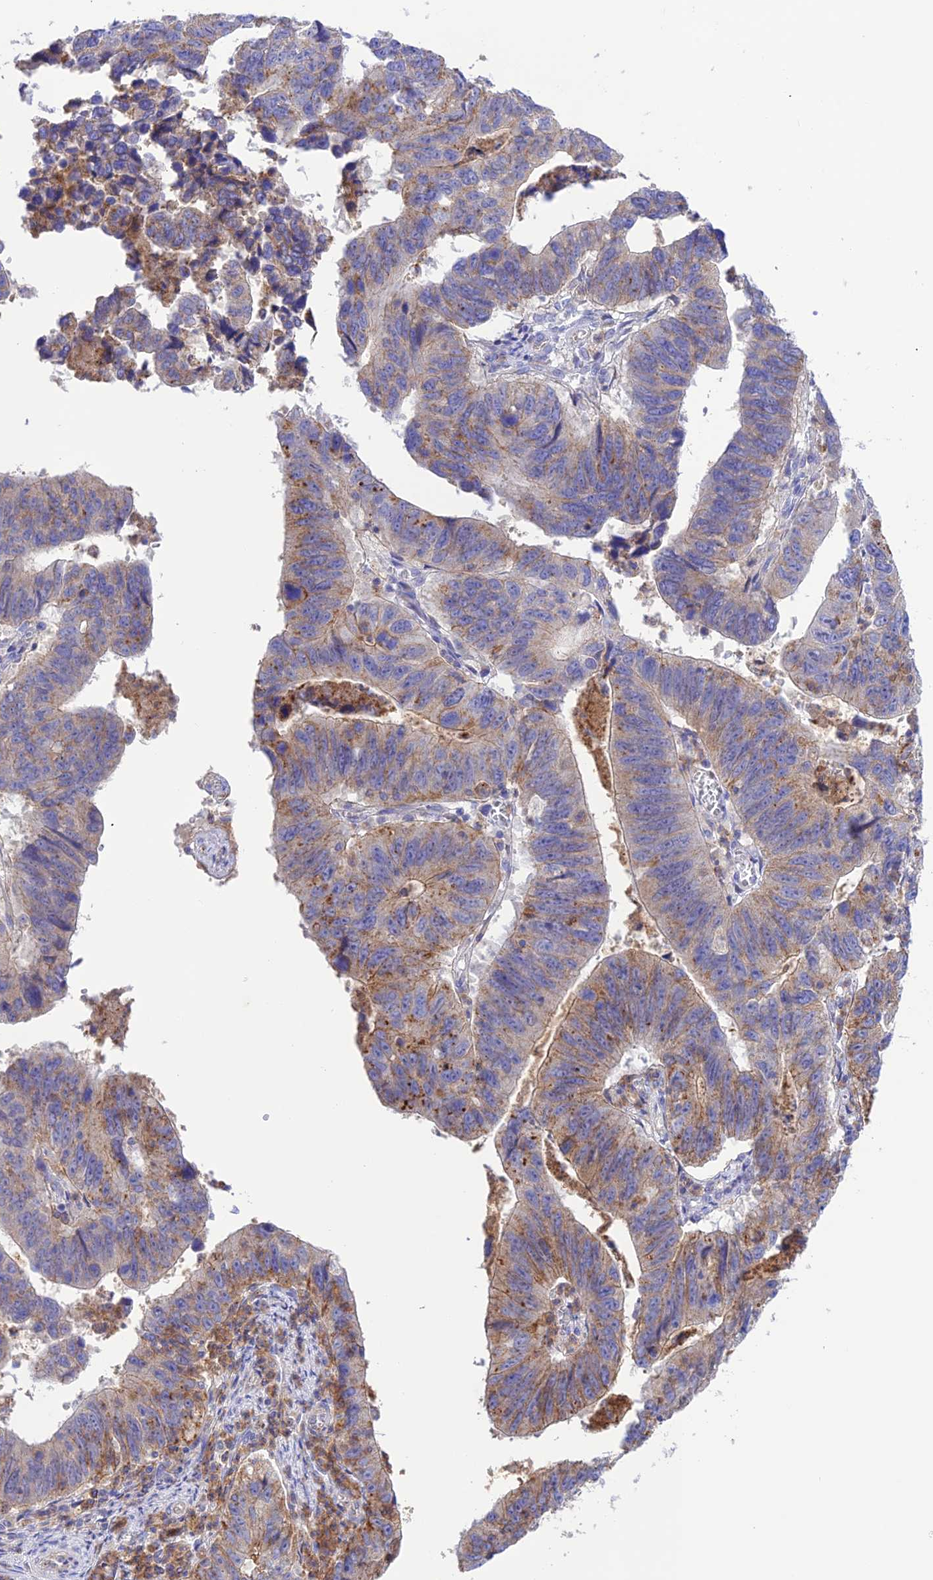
{"staining": {"intensity": "moderate", "quantity": ">75%", "location": "cytoplasmic/membranous"}, "tissue": "stomach cancer", "cell_type": "Tumor cells", "image_type": "cancer", "snomed": [{"axis": "morphology", "description": "Adenocarcinoma, NOS"}, {"axis": "topography", "description": "Stomach"}], "caption": "A brown stain shows moderate cytoplasmic/membranous expression of a protein in human stomach cancer (adenocarcinoma) tumor cells.", "gene": "CHSY3", "patient": {"sex": "male", "age": 59}}